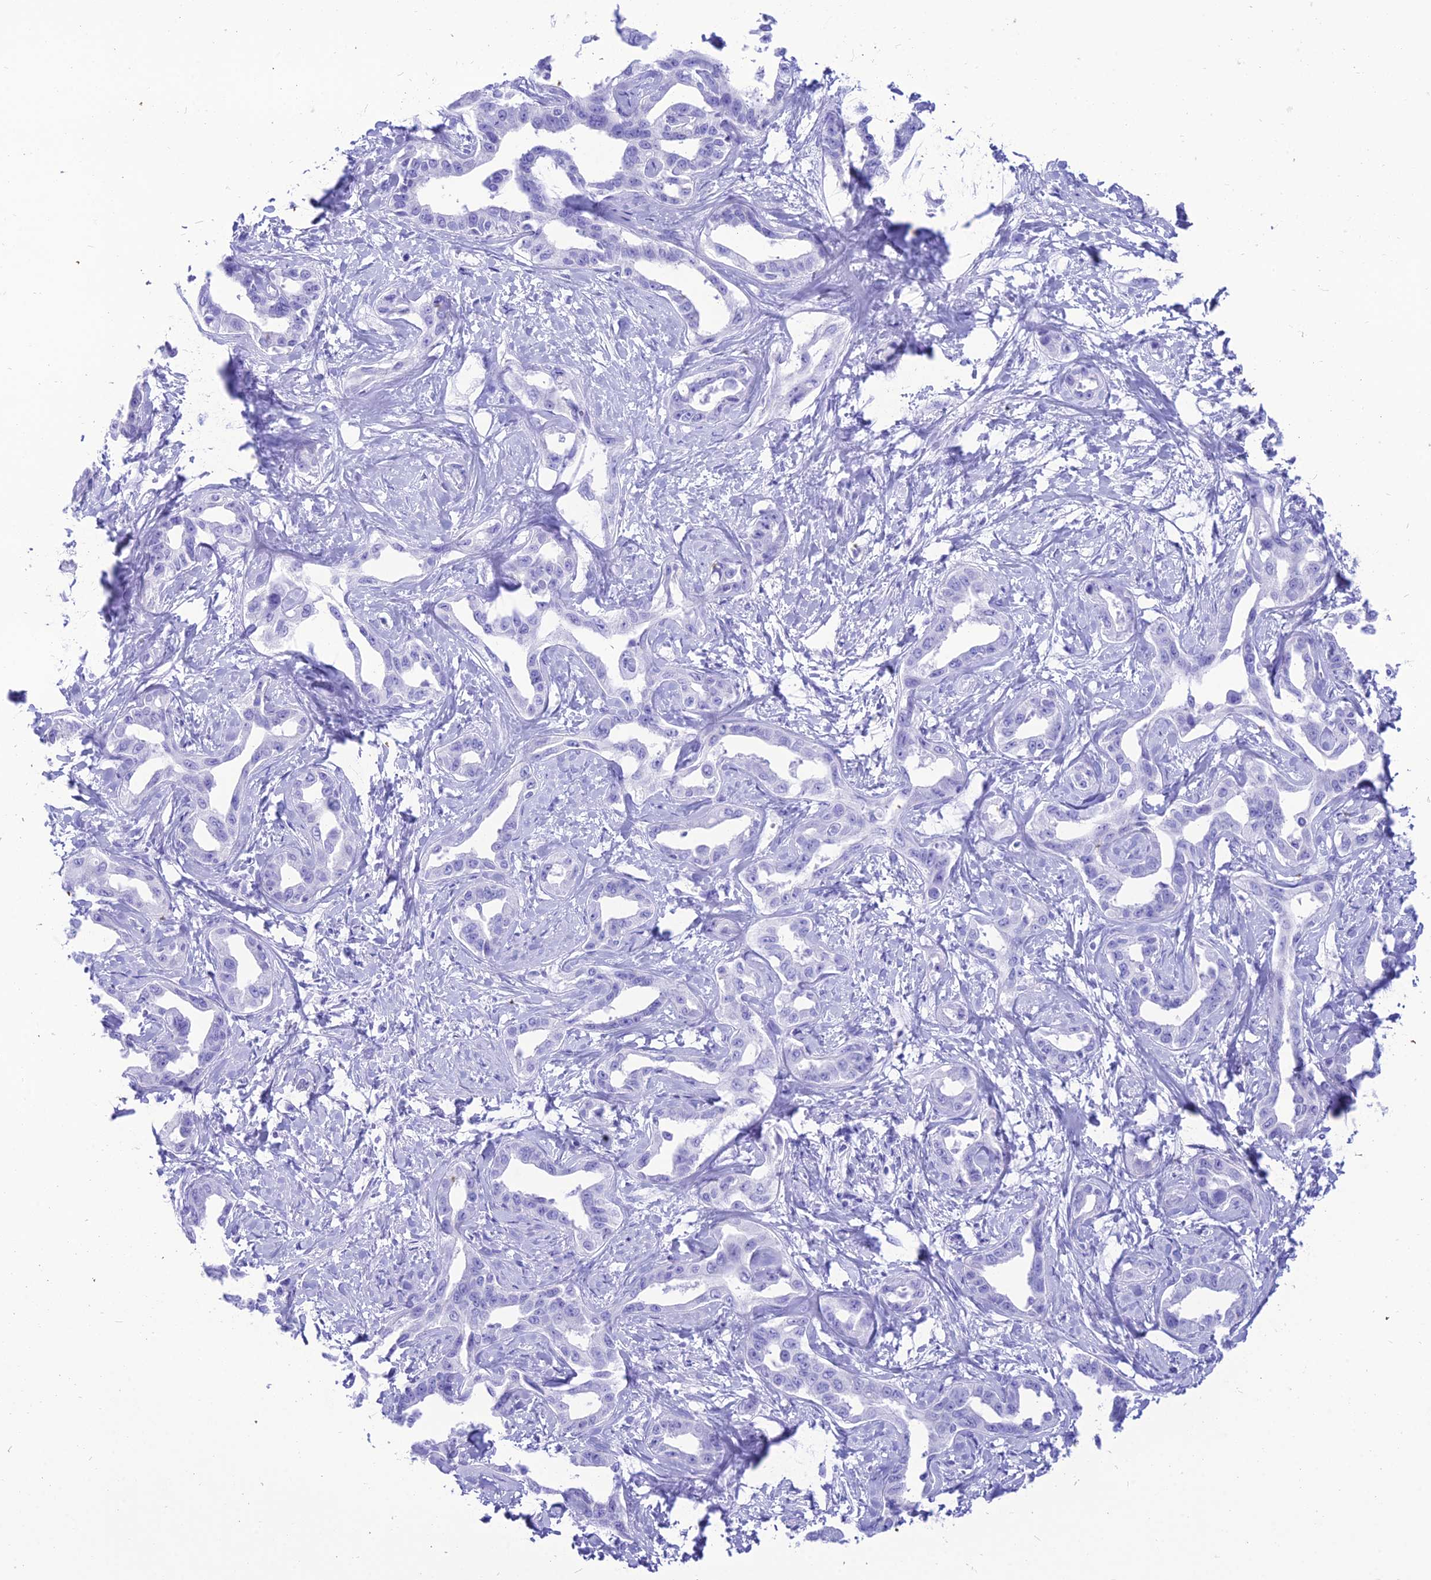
{"staining": {"intensity": "negative", "quantity": "none", "location": "none"}, "tissue": "liver cancer", "cell_type": "Tumor cells", "image_type": "cancer", "snomed": [{"axis": "morphology", "description": "Cholangiocarcinoma"}, {"axis": "topography", "description": "Liver"}], "caption": "The image exhibits no staining of tumor cells in liver cholangiocarcinoma.", "gene": "PNMA5", "patient": {"sex": "male", "age": 59}}